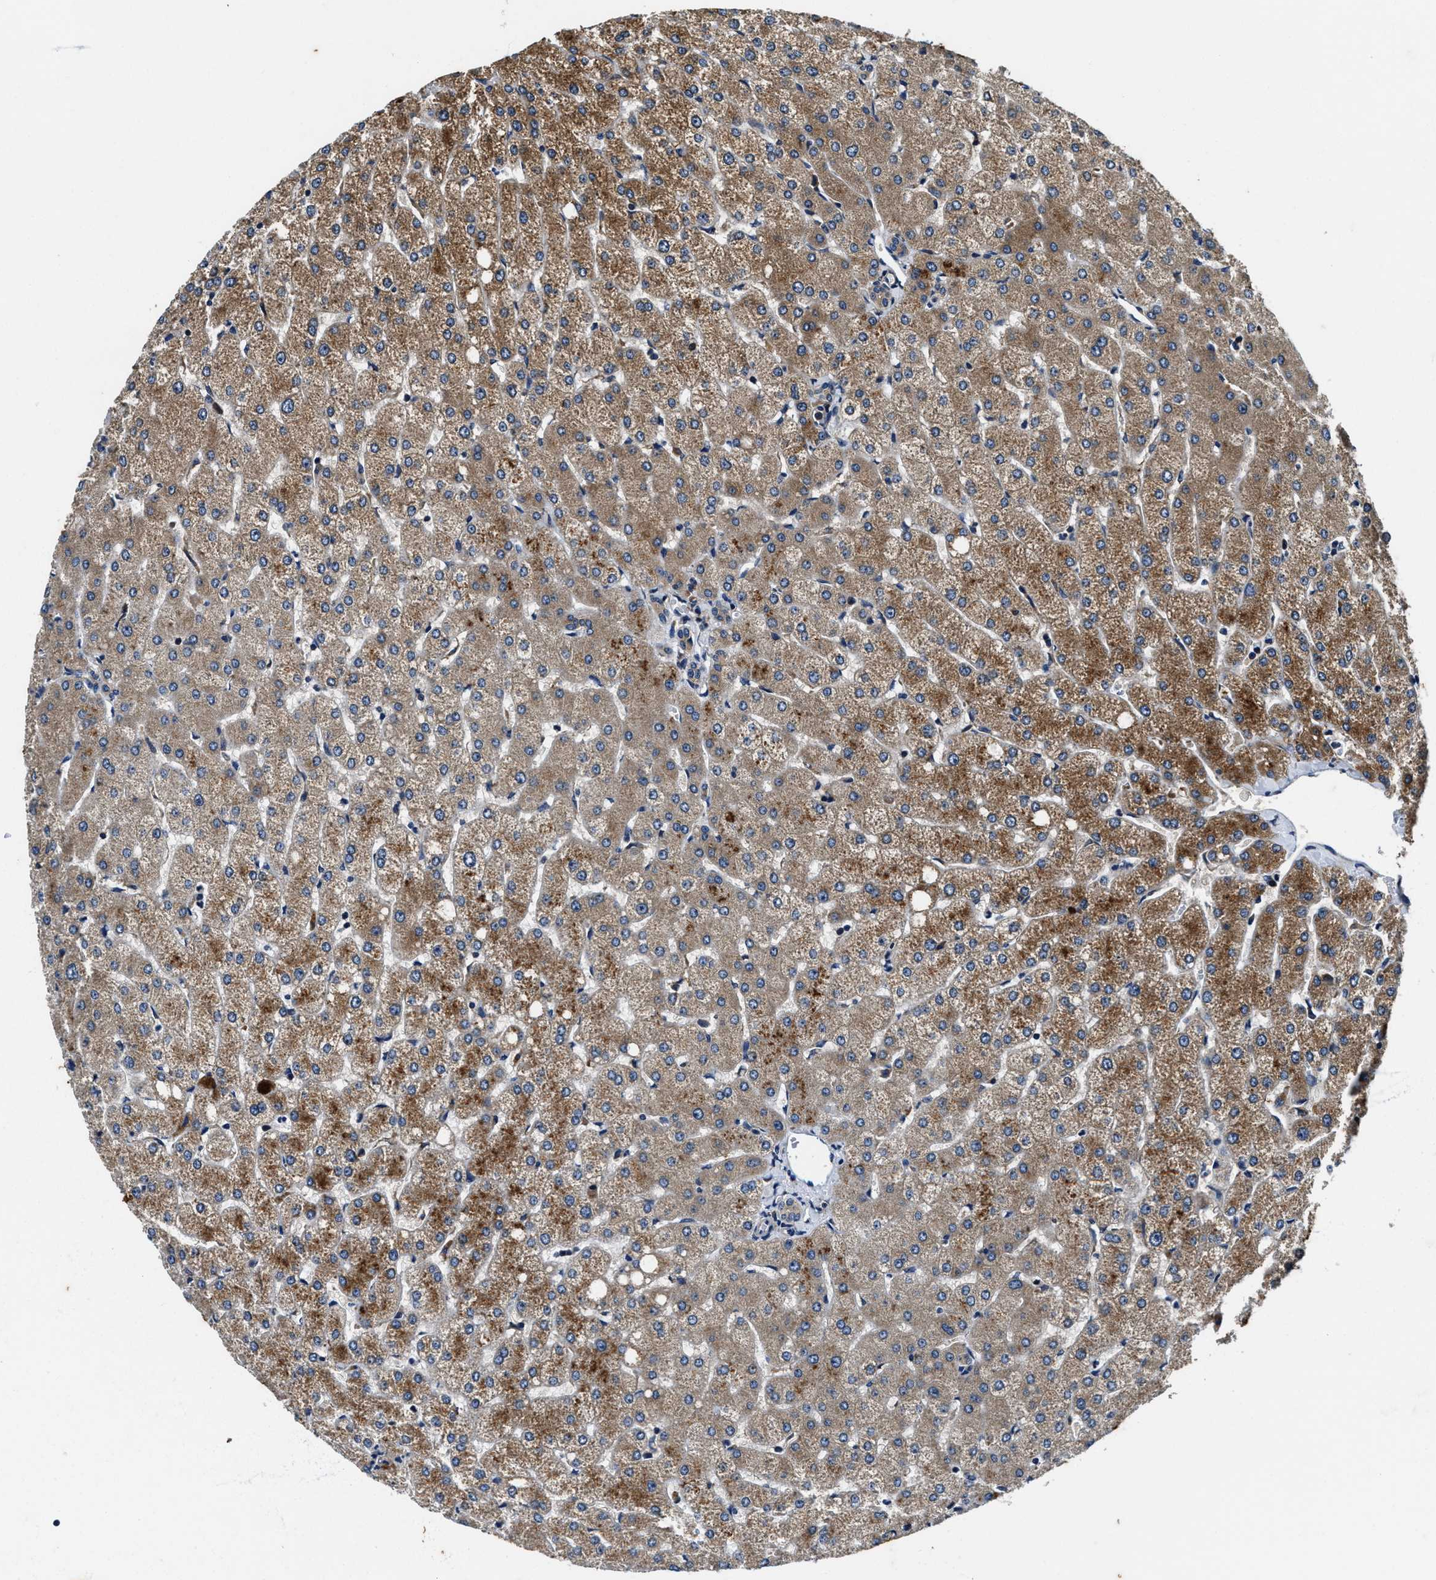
{"staining": {"intensity": "weak", "quantity": "25%-75%", "location": "cytoplasmic/membranous"}, "tissue": "liver", "cell_type": "Cholangiocytes", "image_type": "normal", "snomed": [{"axis": "morphology", "description": "Normal tissue, NOS"}, {"axis": "topography", "description": "Liver"}], "caption": "Liver stained for a protein (brown) reveals weak cytoplasmic/membranous positive expression in approximately 25%-75% of cholangiocytes.", "gene": "PI4KB", "patient": {"sex": "female", "age": 54}}